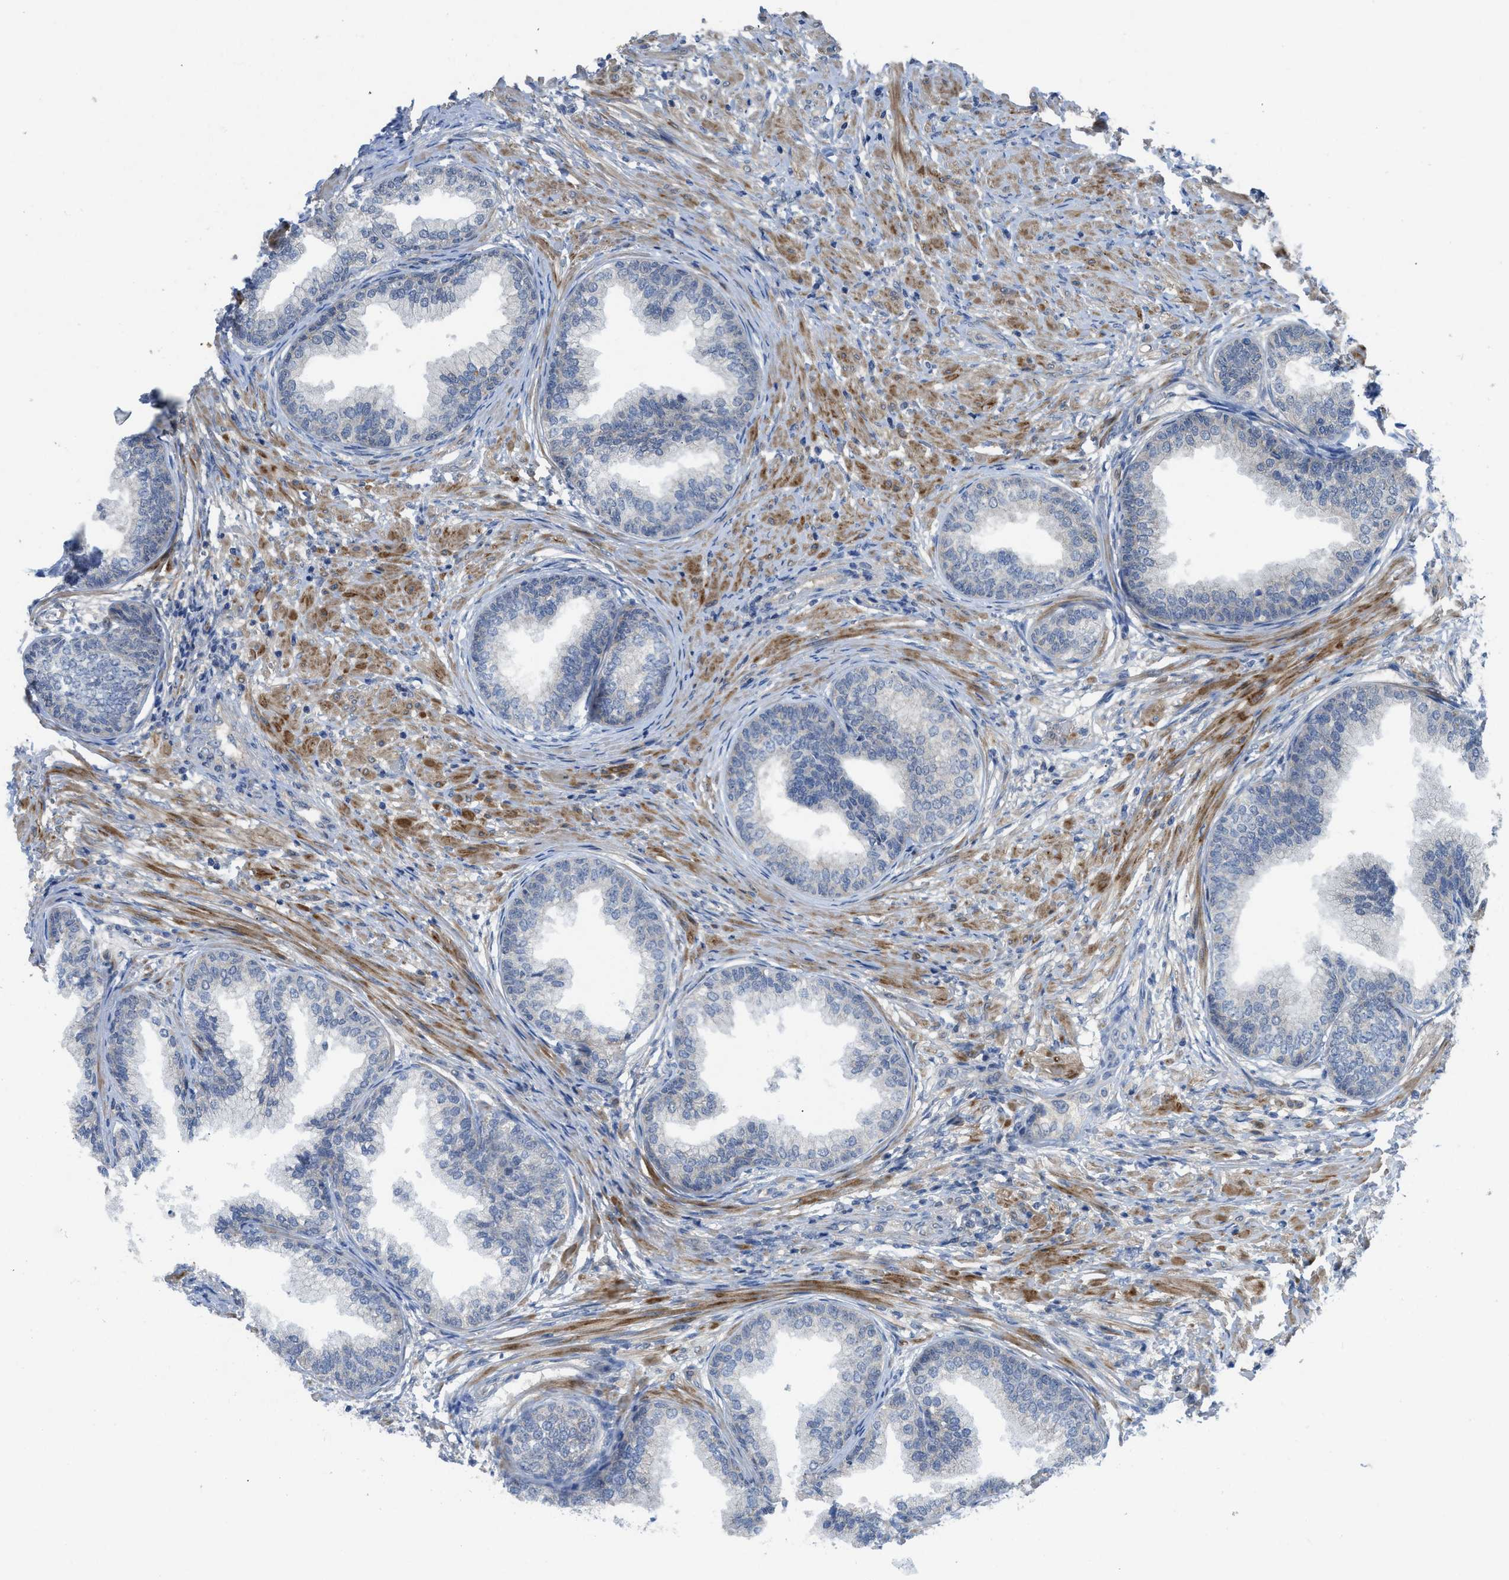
{"staining": {"intensity": "negative", "quantity": "none", "location": "none"}, "tissue": "prostate", "cell_type": "Glandular cells", "image_type": "normal", "snomed": [{"axis": "morphology", "description": "Normal tissue, NOS"}, {"axis": "topography", "description": "Prostate"}], "caption": "Immunohistochemical staining of normal human prostate displays no significant expression in glandular cells.", "gene": "PANX1", "patient": {"sex": "male", "age": 76}}